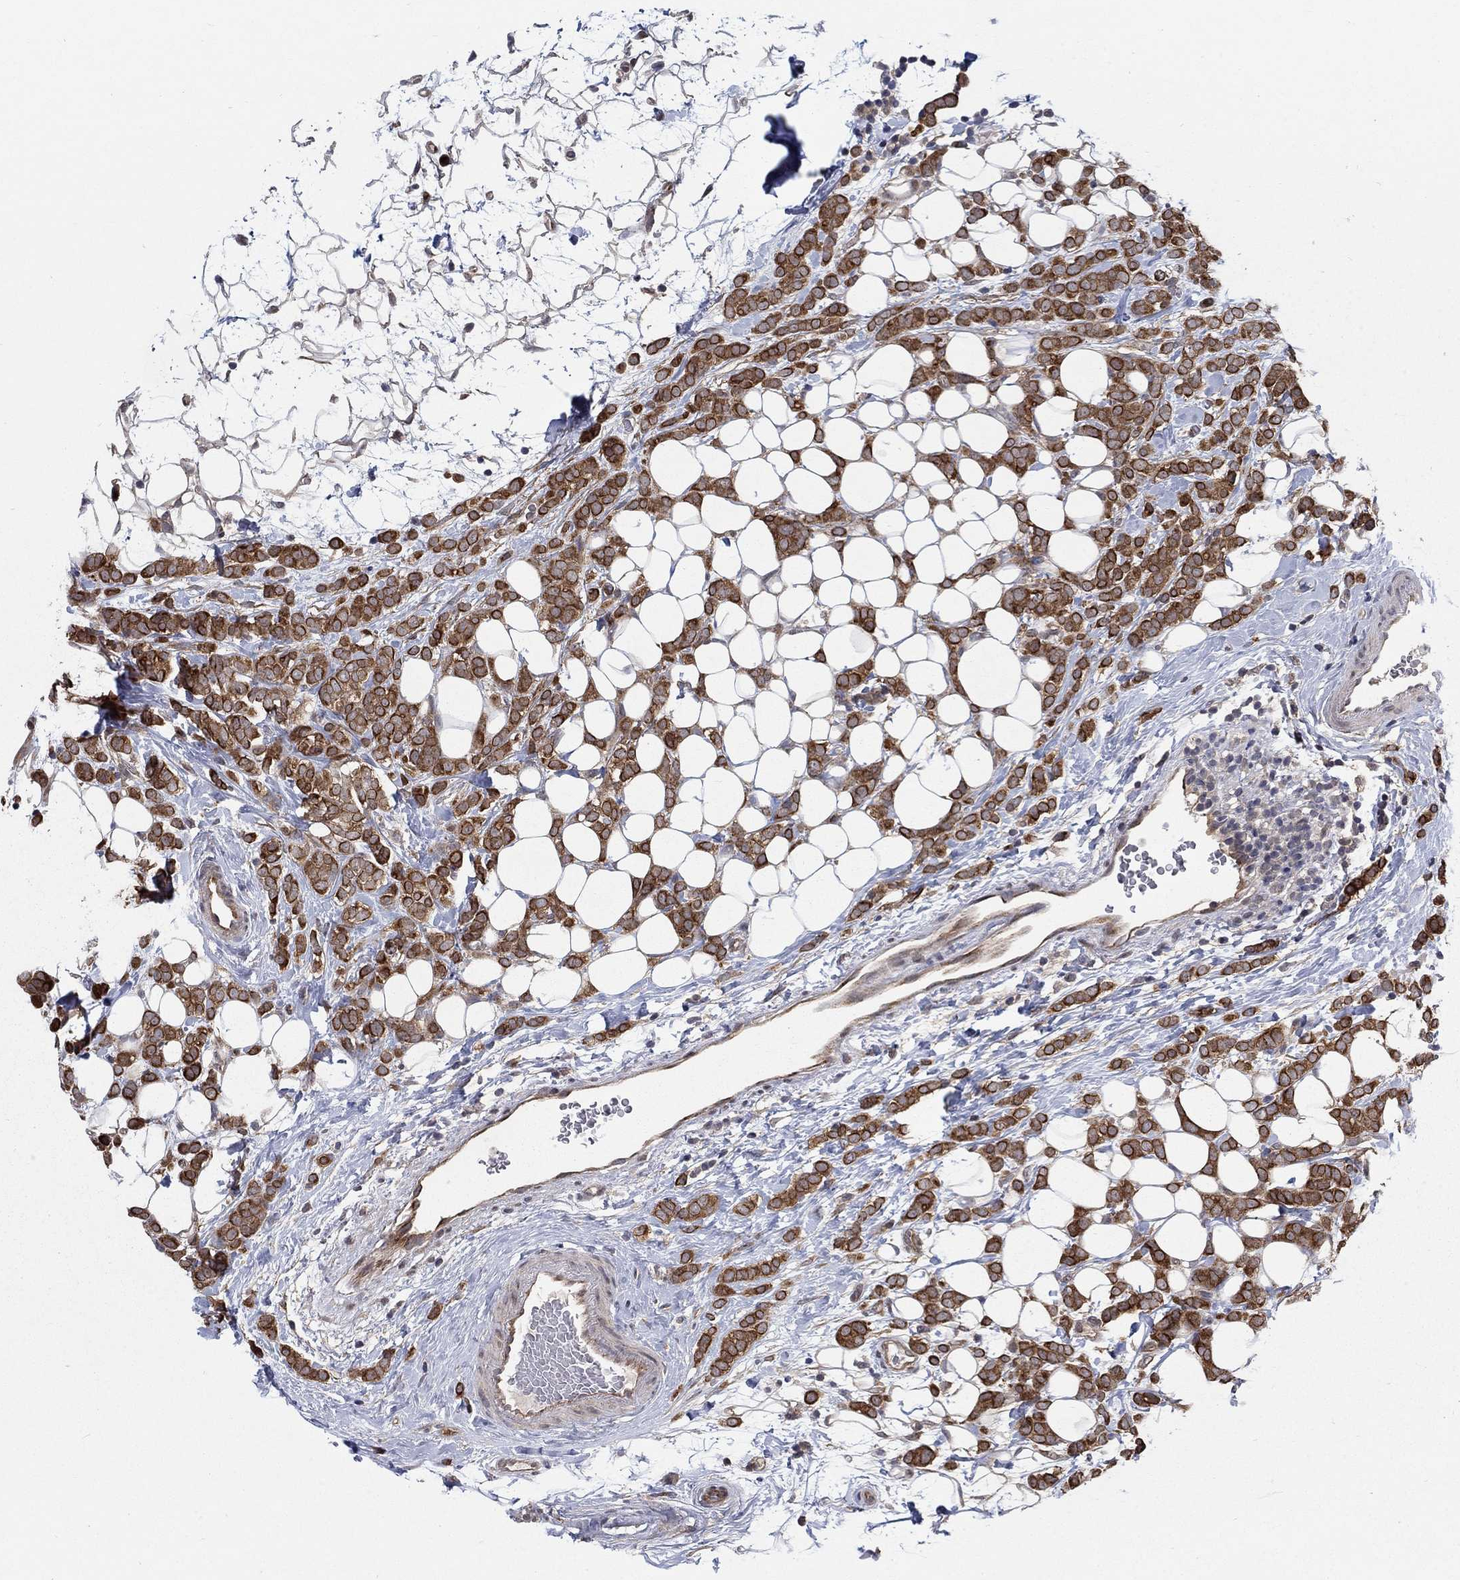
{"staining": {"intensity": "strong", "quantity": ">75%", "location": "cytoplasmic/membranous,nuclear"}, "tissue": "breast cancer", "cell_type": "Tumor cells", "image_type": "cancer", "snomed": [{"axis": "morphology", "description": "Lobular carcinoma"}, {"axis": "topography", "description": "Breast"}], "caption": "This photomicrograph displays breast lobular carcinoma stained with immunohistochemistry (IHC) to label a protein in brown. The cytoplasmic/membranous and nuclear of tumor cells show strong positivity for the protein. Nuclei are counter-stained blue.", "gene": "SH3RF1", "patient": {"sex": "female", "age": 49}}